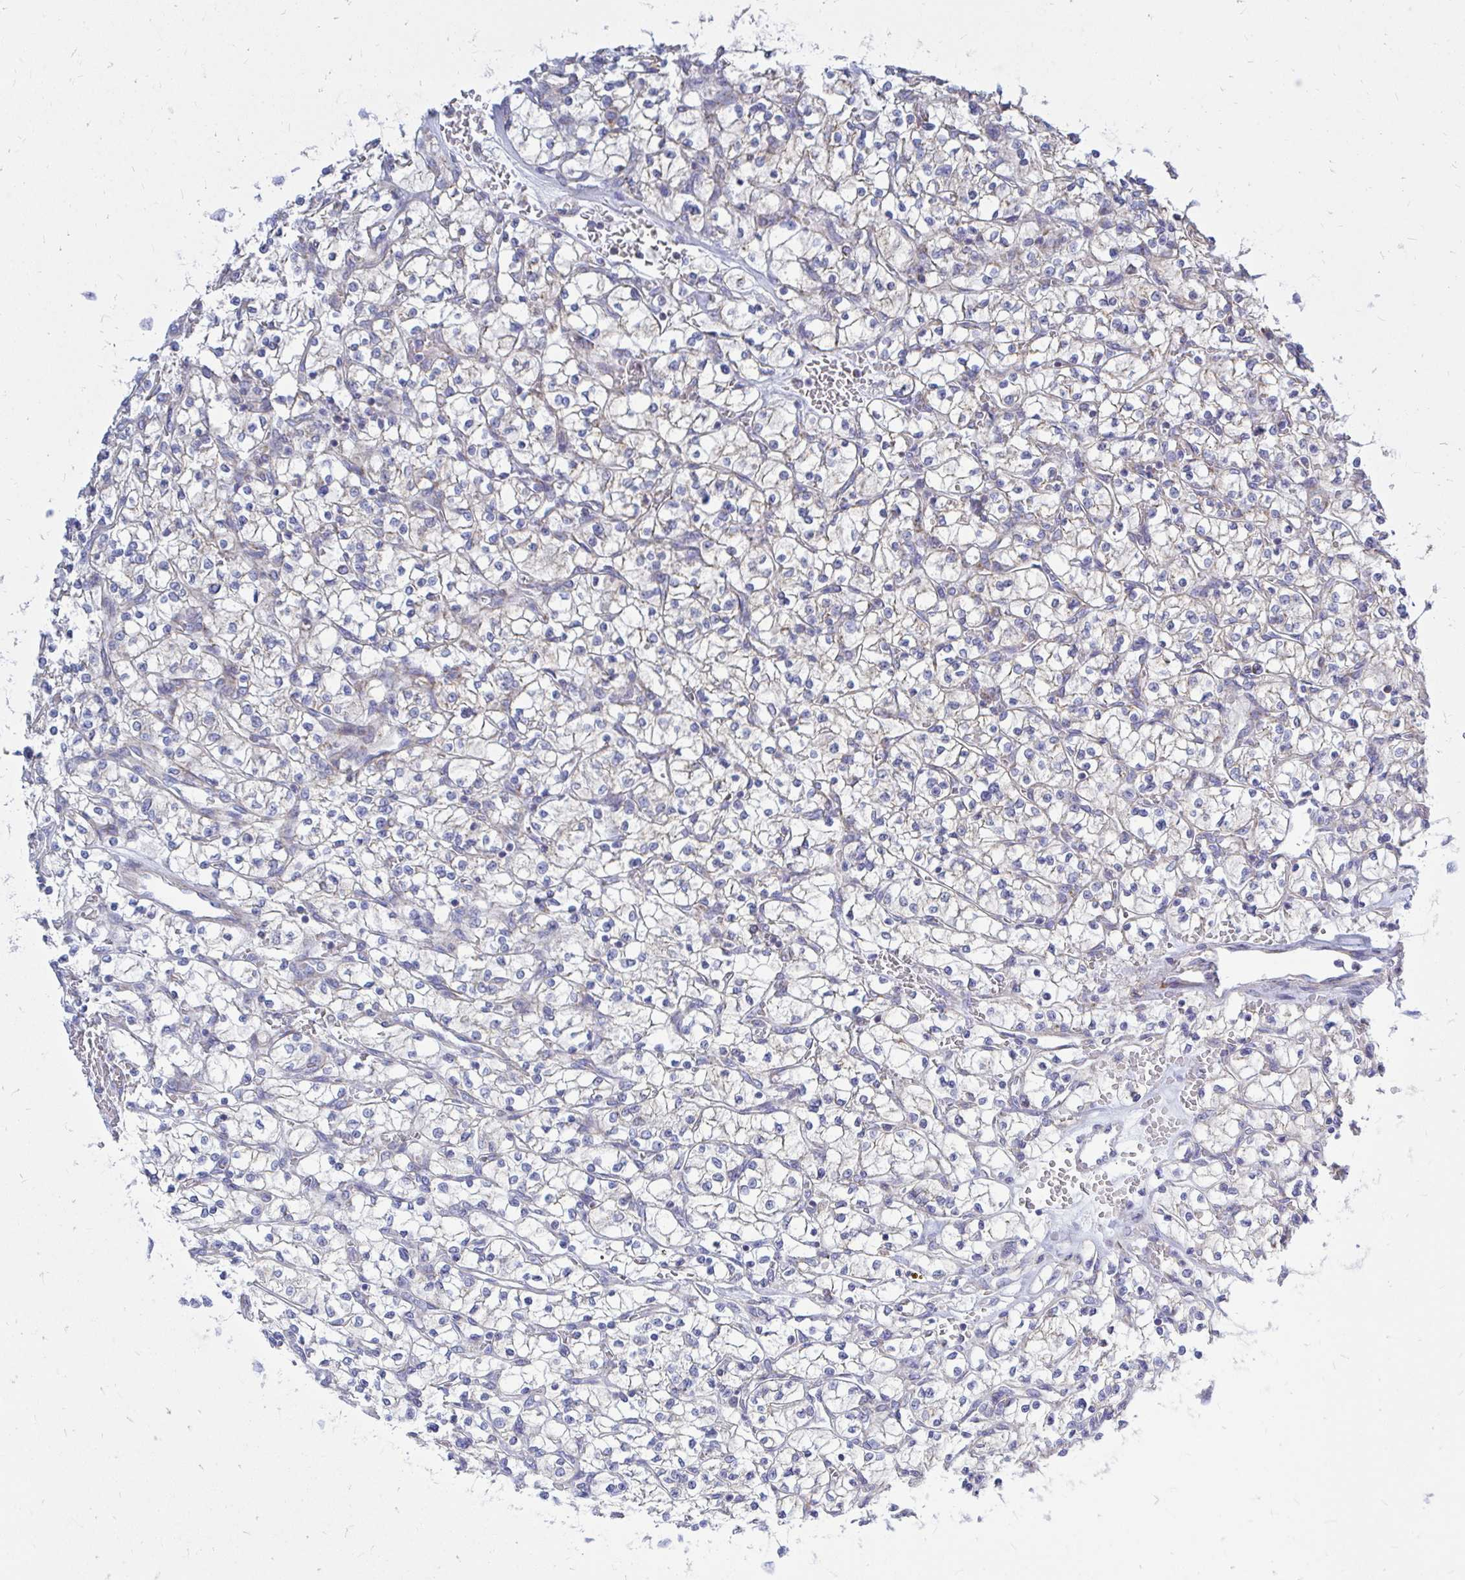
{"staining": {"intensity": "negative", "quantity": "none", "location": "none"}, "tissue": "renal cancer", "cell_type": "Tumor cells", "image_type": "cancer", "snomed": [{"axis": "morphology", "description": "Adenocarcinoma, NOS"}, {"axis": "topography", "description": "Kidney"}], "caption": "High power microscopy micrograph of an immunohistochemistry (IHC) photomicrograph of renal adenocarcinoma, revealing no significant positivity in tumor cells.", "gene": "OR10R2", "patient": {"sex": "female", "age": 64}}